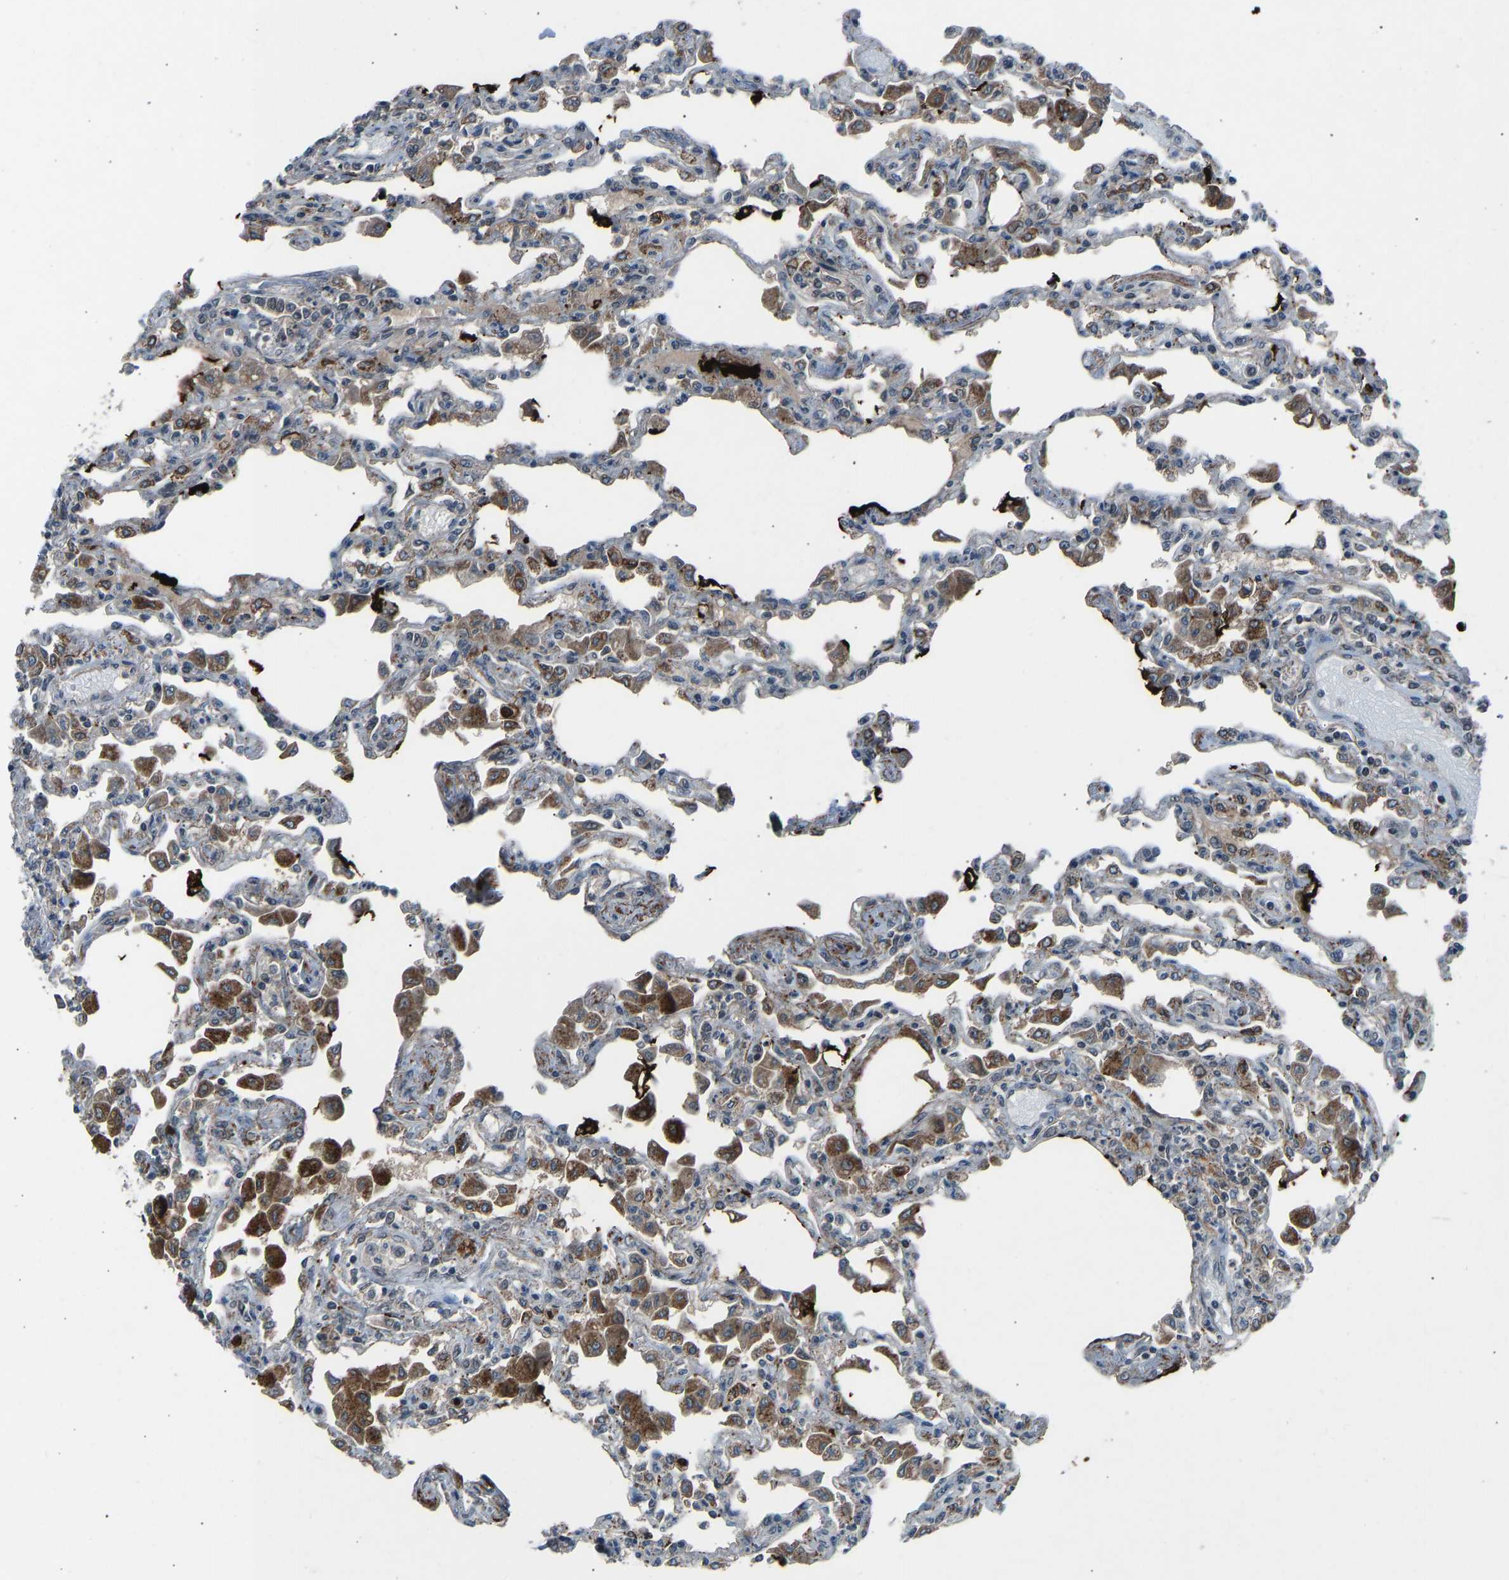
{"staining": {"intensity": "moderate", "quantity": "25%-75%", "location": "cytoplasmic/membranous"}, "tissue": "lung", "cell_type": "Alveolar cells", "image_type": "normal", "snomed": [{"axis": "morphology", "description": "Normal tissue, NOS"}, {"axis": "topography", "description": "Bronchus"}, {"axis": "topography", "description": "Lung"}], "caption": "Protein expression analysis of unremarkable lung demonstrates moderate cytoplasmic/membranous positivity in about 25%-75% of alveolar cells.", "gene": "SLC43A1", "patient": {"sex": "female", "age": 49}}